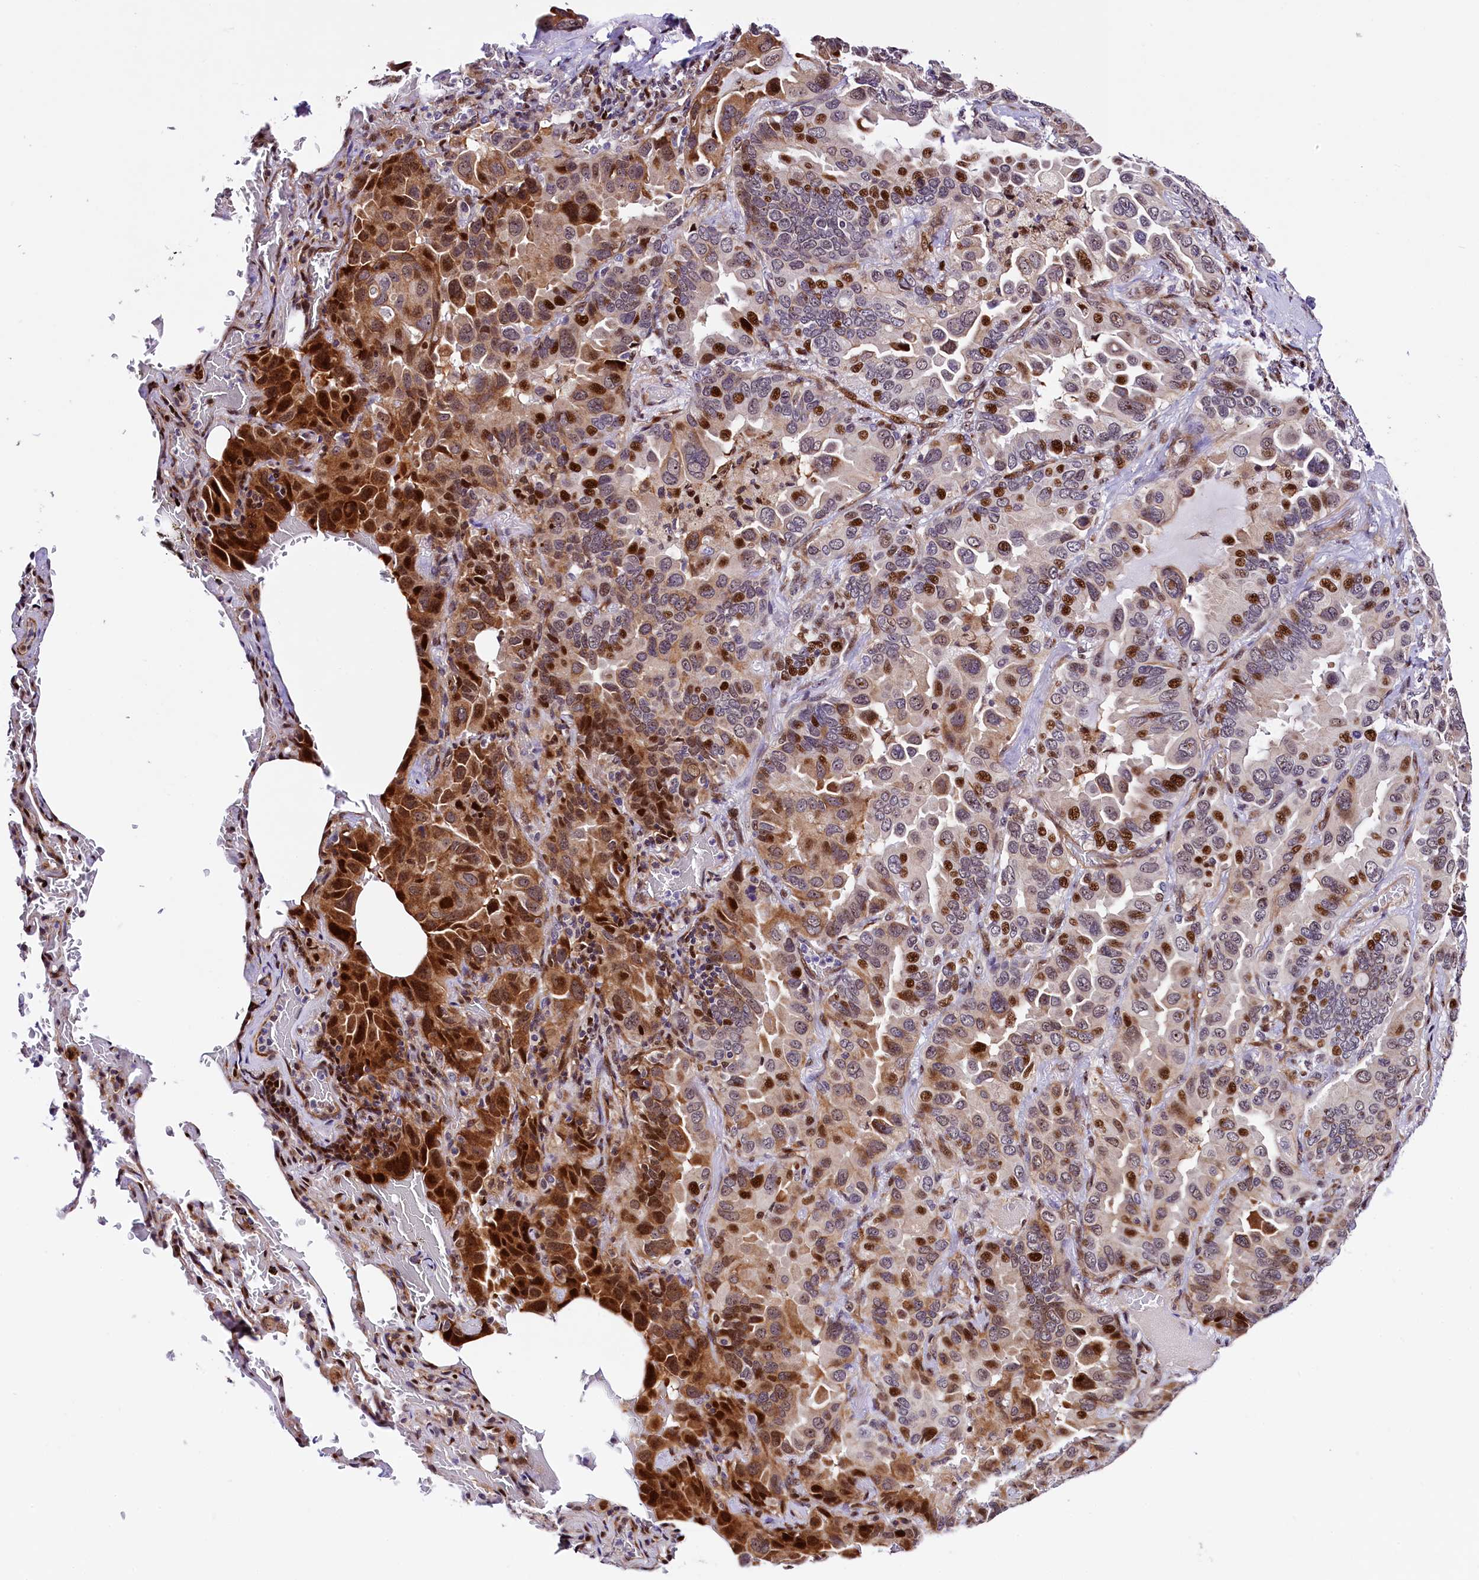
{"staining": {"intensity": "strong", "quantity": "25%-75%", "location": "cytoplasmic/membranous,nuclear"}, "tissue": "lung cancer", "cell_type": "Tumor cells", "image_type": "cancer", "snomed": [{"axis": "morphology", "description": "Adenocarcinoma, NOS"}, {"axis": "topography", "description": "Lung"}], "caption": "Immunohistochemistry histopathology image of human lung cancer (adenocarcinoma) stained for a protein (brown), which displays high levels of strong cytoplasmic/membranous and nuclear positivity in approximately 25%-75% of tumor cells.", "gene": "TRMT112", "patient": {"sex": "male", "age": 64}}